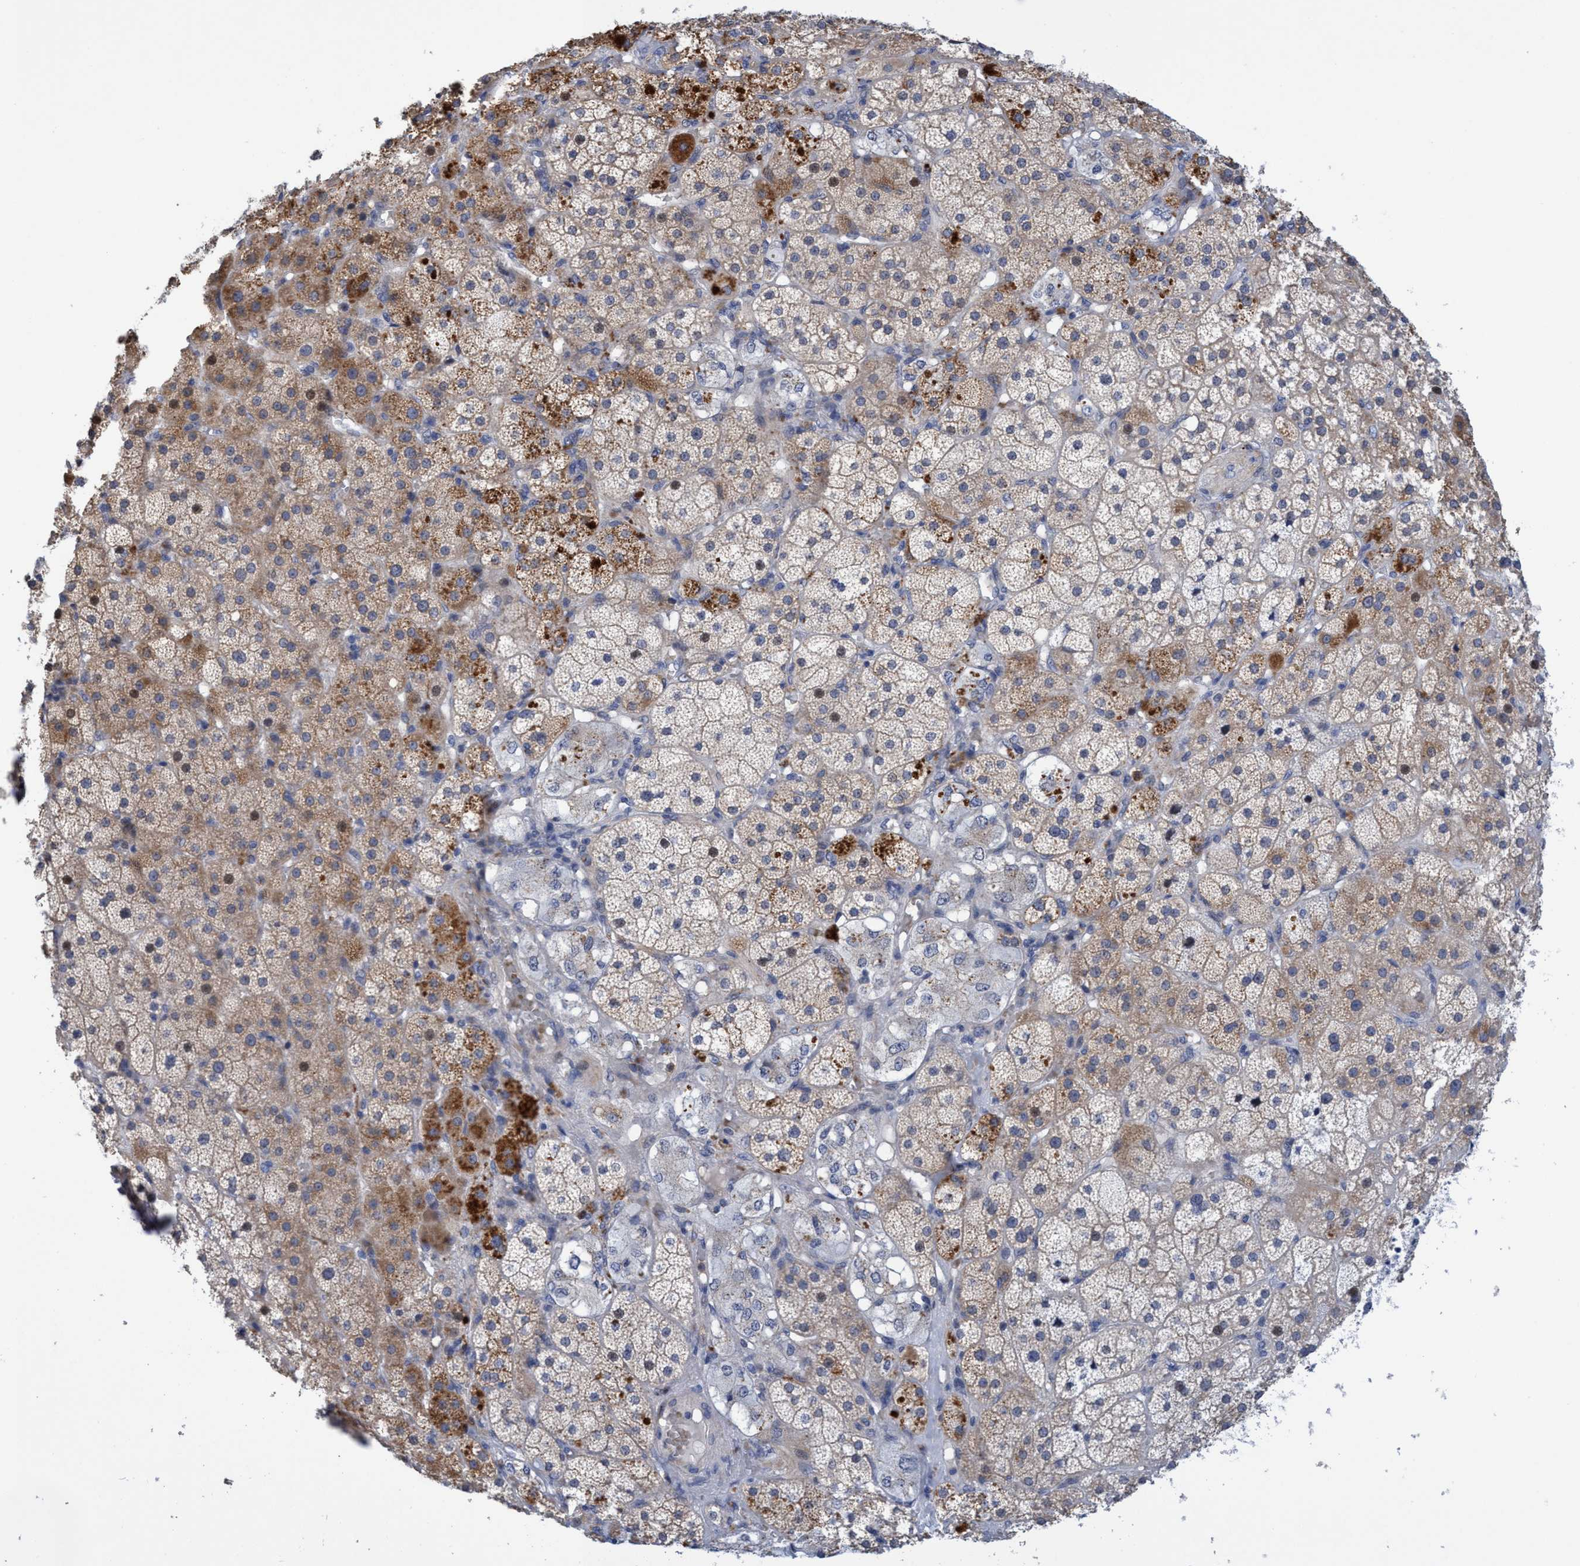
{"staining": {"intensity": "moderate", "quantity": ">75%", "location": "cytoplasmic/membranous"}, "tissue": "adrenal gland", "cell_type": "Glandular cells", "image_type": "normal", "snomed": [{"axis": "morphology", "description": "Normal tissue, NOS"}, {"axis": "topography", "description": "Adrenal gland"}], "caption": "Immunohistochemical staining of normal adrenal gland reveals medium levels of moderate cytoplasmic/membranous expression in approximately >75% of glandular cells.", "gene": "SEMA4D", "patient": {"sex": "male", "age": 57}}